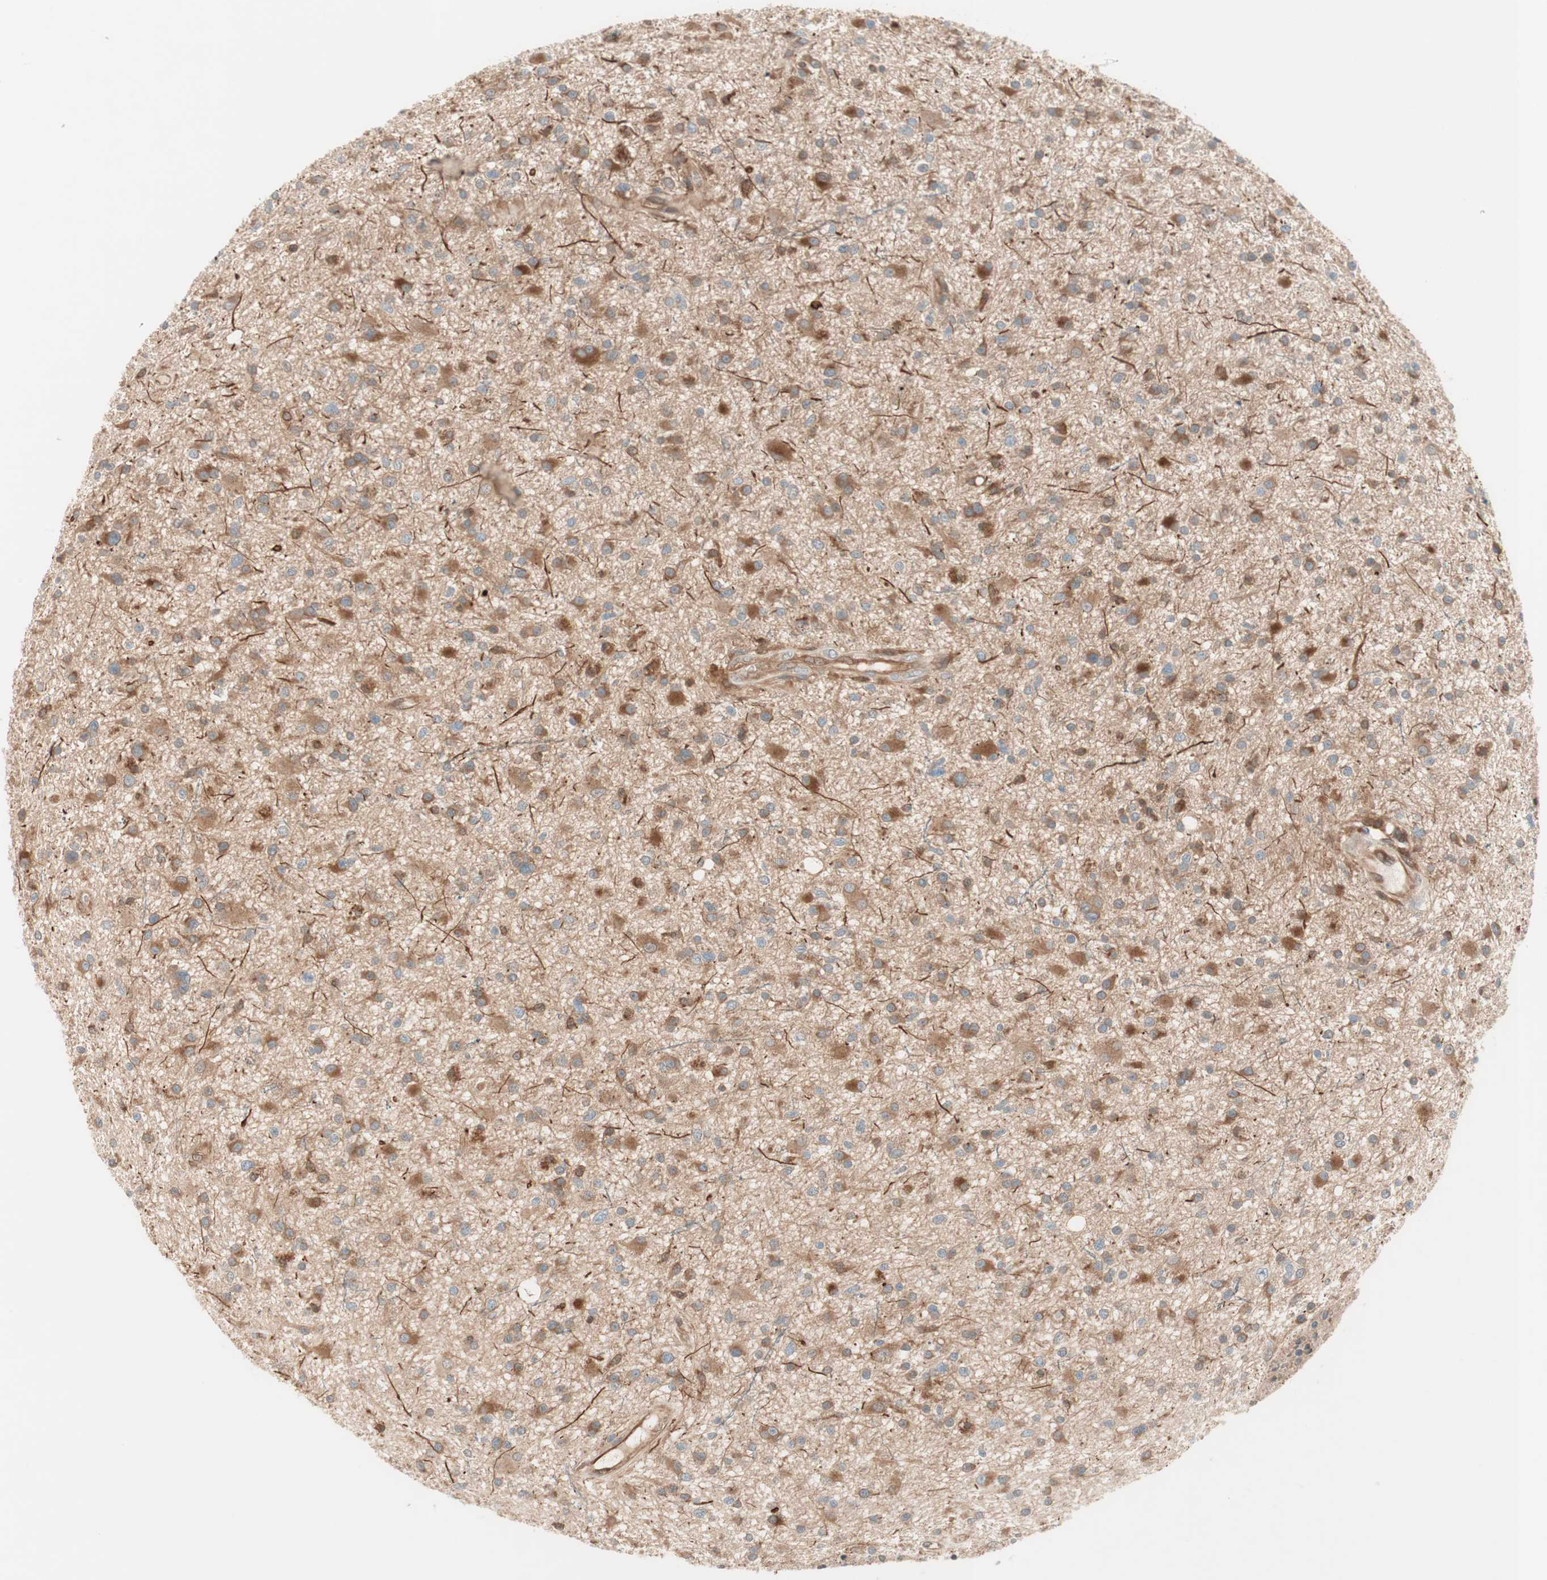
{"staining": {"intensity": "moderate", "quantity": ">75%", "location": "cytoplasmic/membranous"}, "tissue": "glioma", "cell_type": "Tumor cells", "image_type": "cancer", "snomed": [{"axis": "morphology", "description": "Glioma, malignant, High grade"}, {"axis": "topography", "description": "Brain"}], "caption": "The image demonstrates a brown stain indicating the presence of a protein in the cytoplasmic/membranous of tumor cells in malignant glioma (high-grade). (DAB = brown stain, brightfield microscopy at high magnification).", "gene": "GALT", "patient": {"sex": "male", "age": 33}}